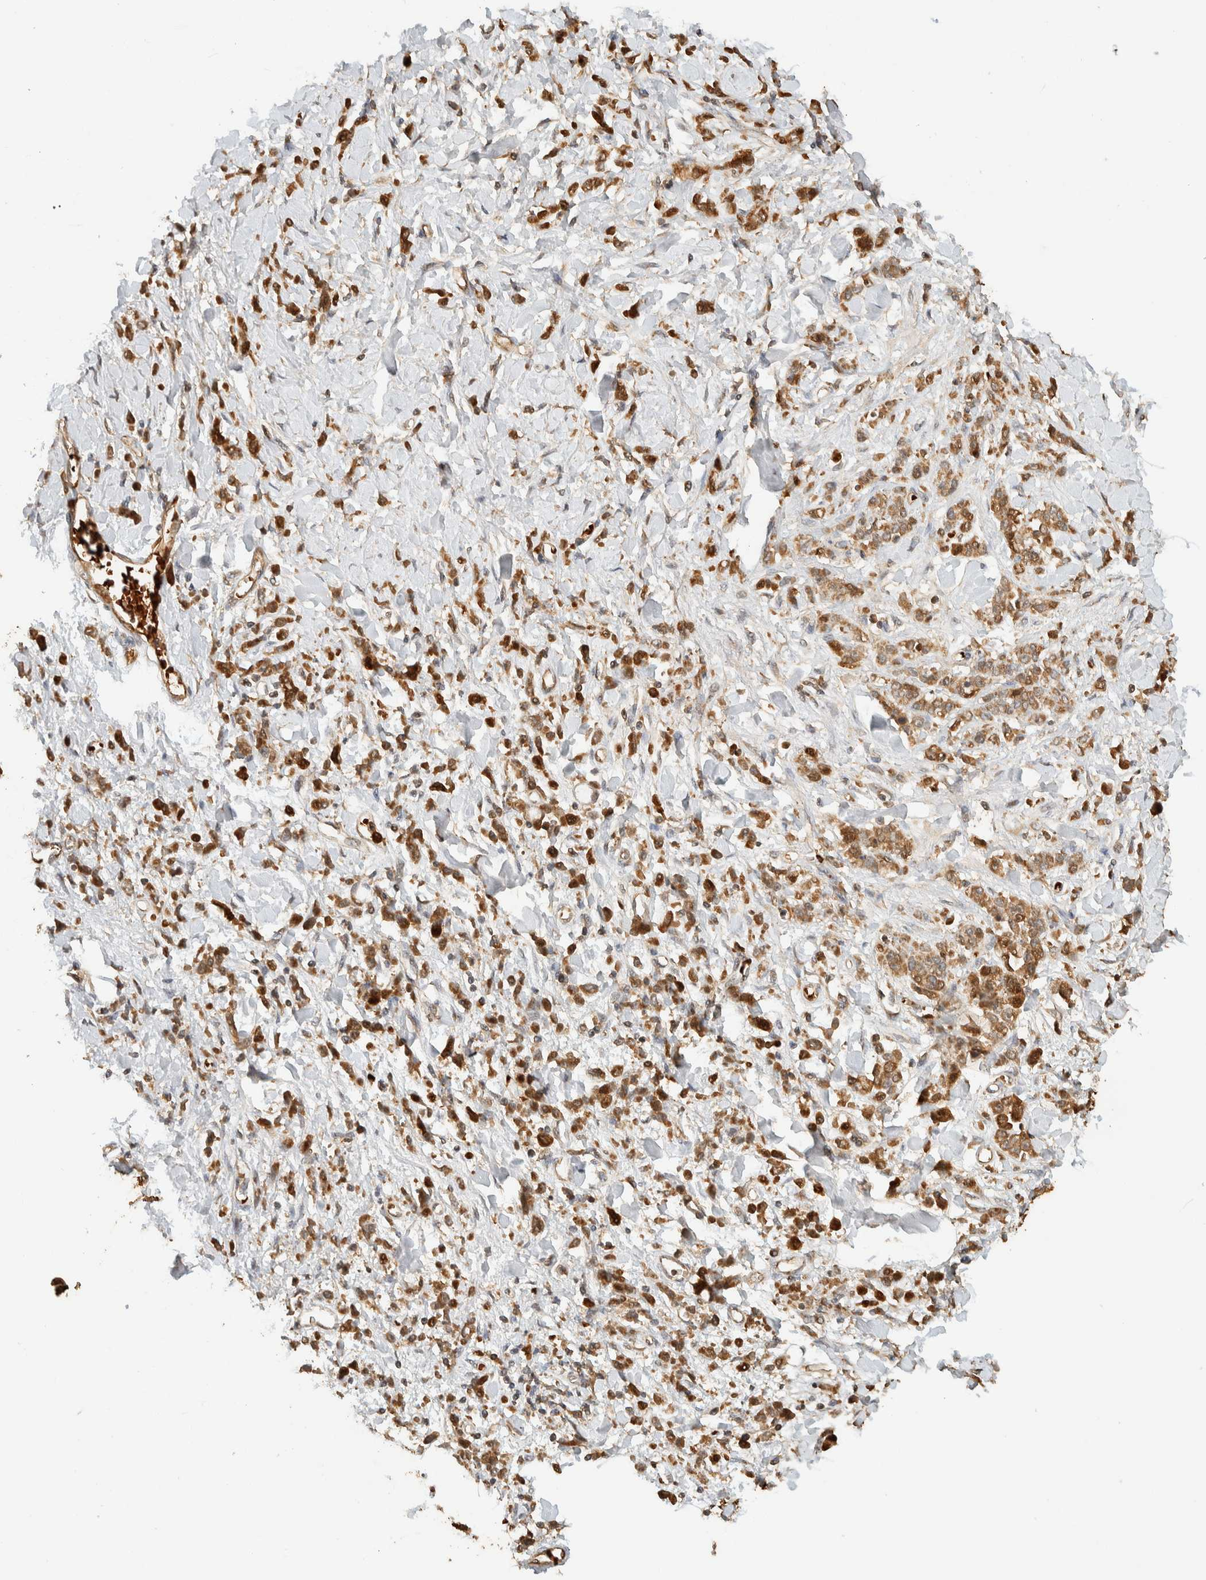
{"staining": {"intensity": "moderate", "quantity": ">75%", "location": "cytoplasmic/membranous"}, "tissue": "stomach cancer", "cell_type": "Tumor cells", "image_type": "cancer", "snomed": [{"axis": "morphology", "description": "Normal tissue, NOS"}, {"axis": "morphology", "description": "Adenocarcinoma, NOS"}, {"axis": "topography", "description": "Stomach"}], "caption": "Tumor cells display medium levels of moderate cytoplasmic/membranous positivity in about >75% of cells in human stomach adenocarcinoma. The staining was performed using DAB (3,3'-diaminobenzidine) to visualize the protein expression in brown, while the nuclei were stained in blue with hematoxylin (Magnification: 20x).", "gene": "TTI2", "patient": {"sex": "male", "age": 82}}